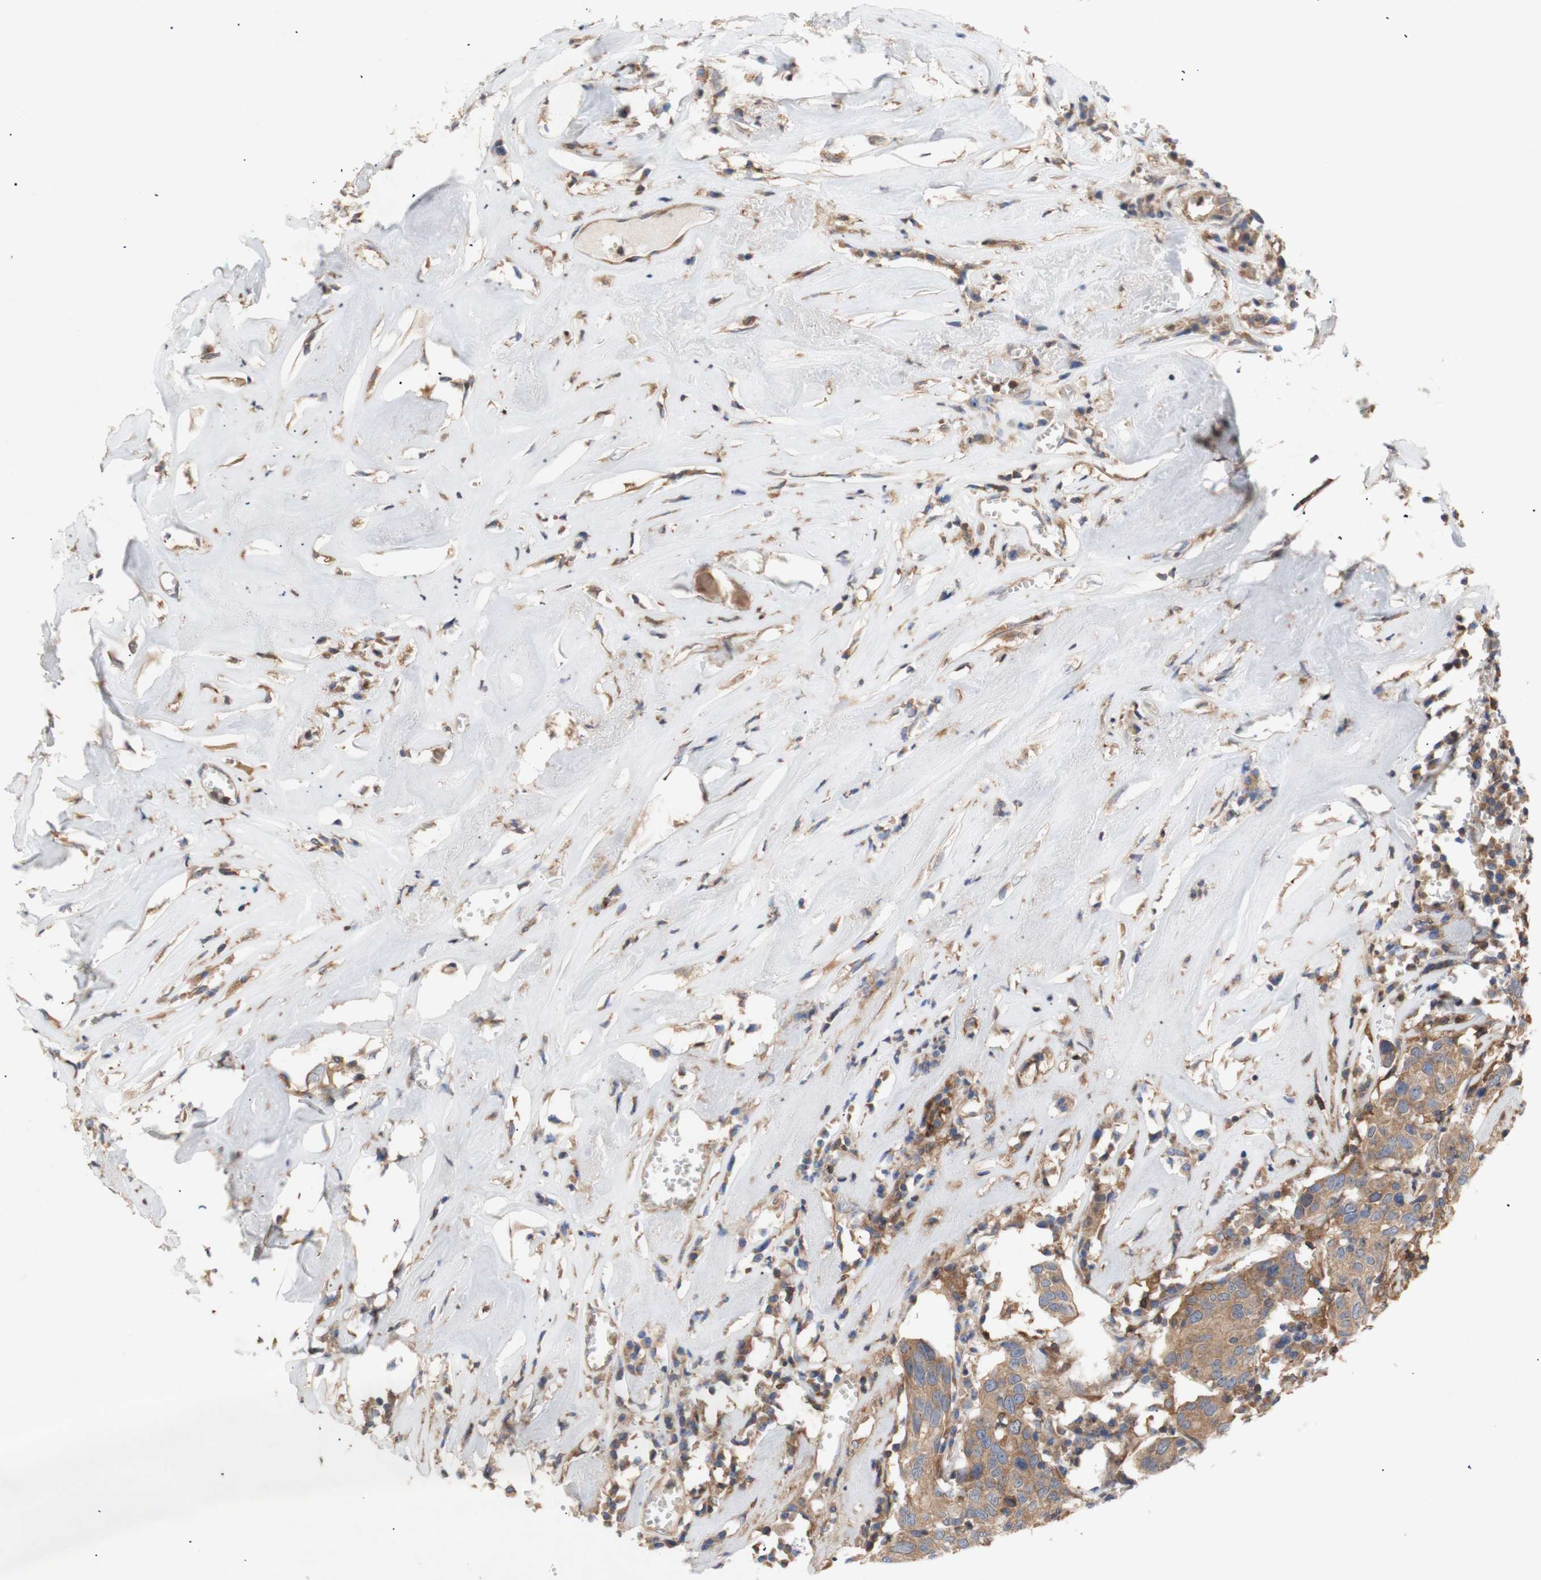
{"staining": {"intensity": "moderate", "quantity": ">75%", "location": "cytoplasmic/membranous"}, "tissue": "head and neck cancer", "cell_type": "Tumor cells", "image_type": "cancer", "snomed": [{"axis": "morphology", "description": "Adenocarcinoma, NOS"}, {"axis": "topography", "description": "Salivary gland"}, {"axis": "topography", "description": "Head-Neck"}], "caption": "Immunohistochemistry (IHC) of head and neck adenocarcinoma displays medium levels of moderate cytoplasmic/membranous expression in approximately >75% of tumor cells.", "gene": "IKBKG", "patient": {"sex": "female", "age": 65}}